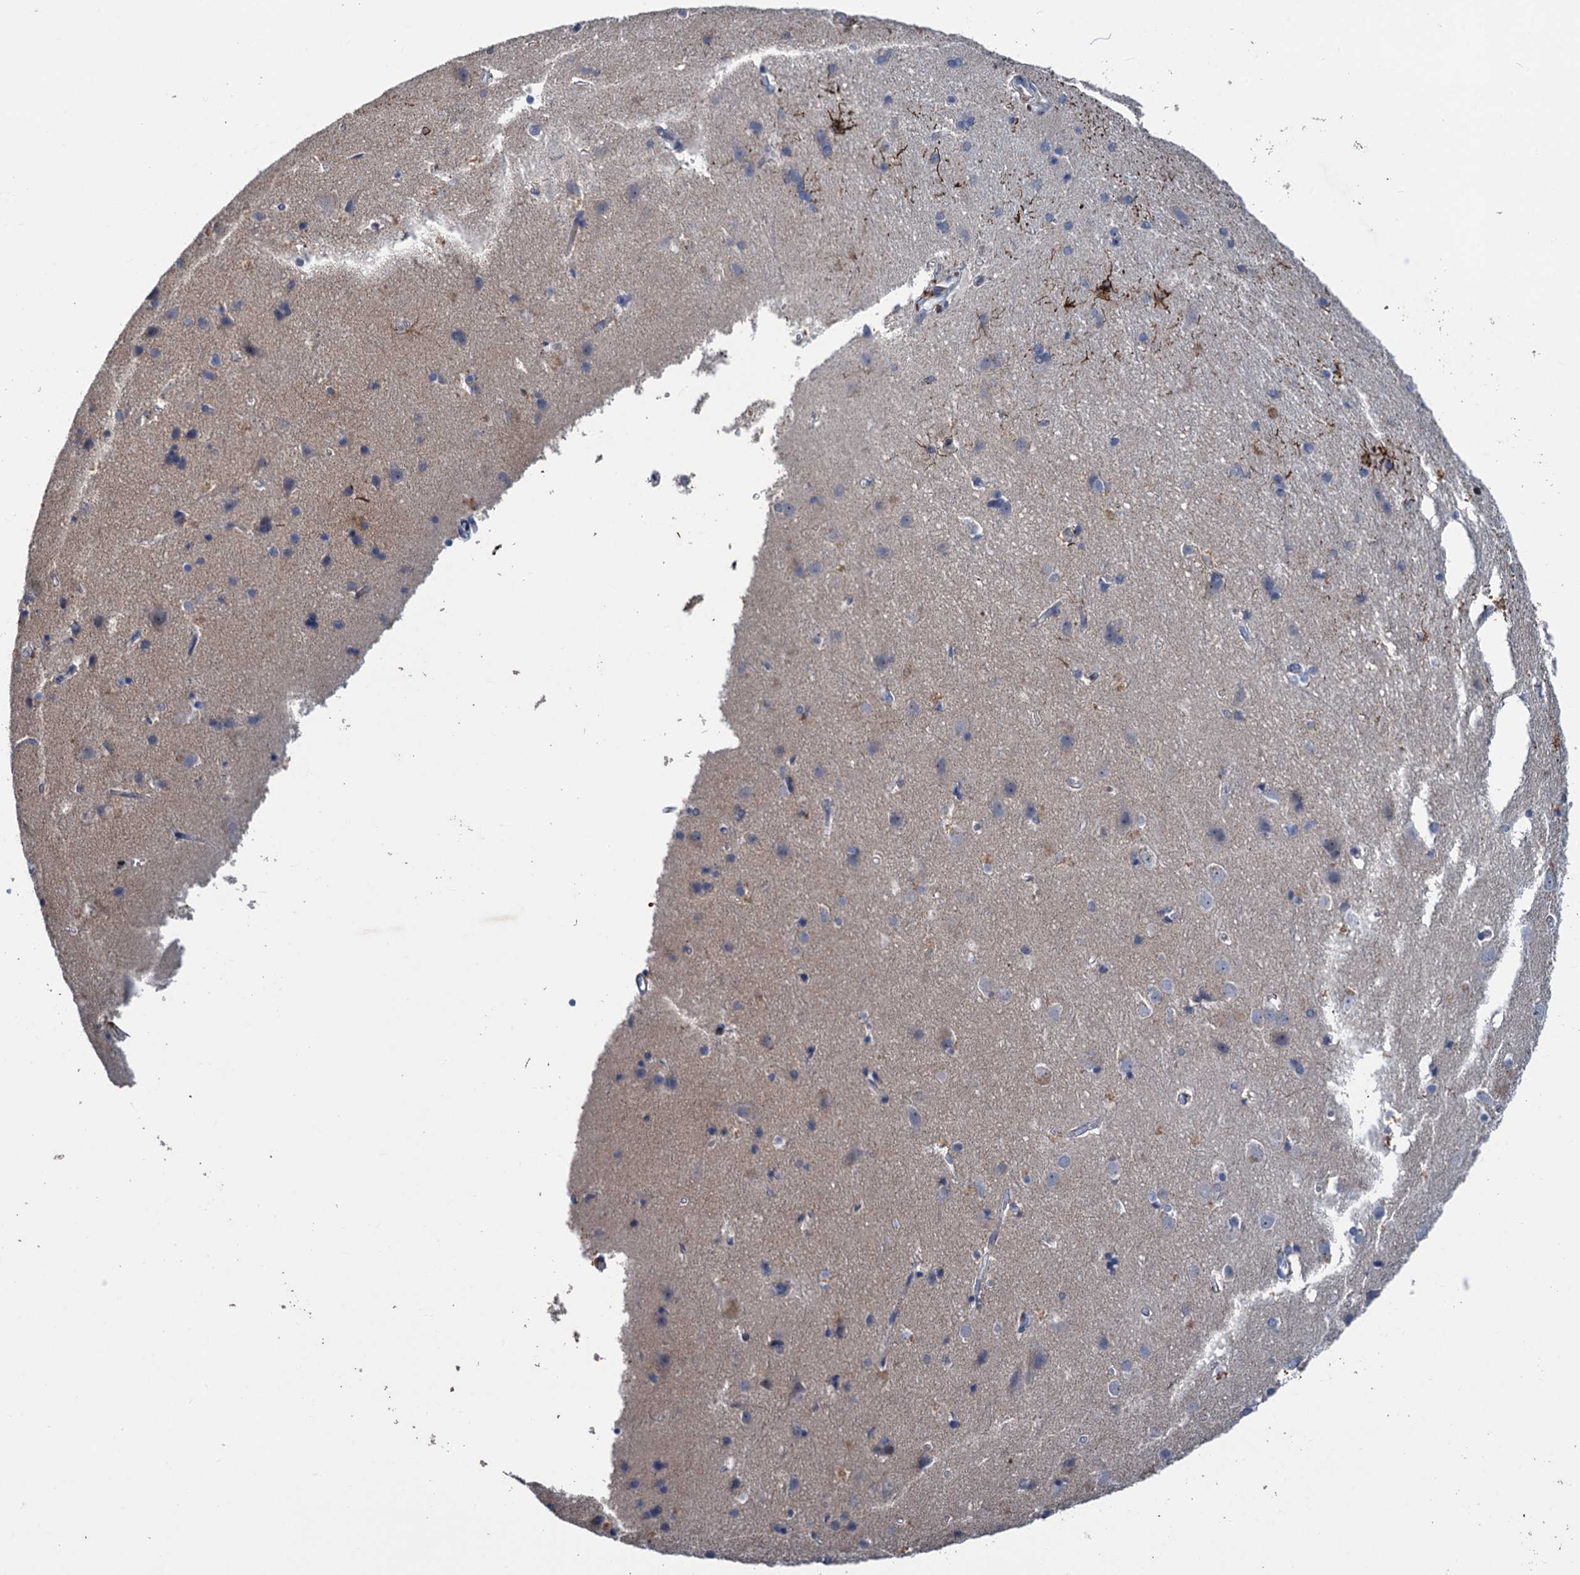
{"staining": {"intensity": "negative", "quantity": "none", "location": "none"}, "tissue": "cerebral cortex", "cell_type": "Endothelial cells", "image_type": "normal", "snomed": [{"axis": "morphology", "description": "Normal tissue, NOS"}, {"axis": "topography", "description": "Cerebral cortex"}], "caption": "The photomicrograph reveals no staining of endothelial cells in normal cerebral cortex. (DAB (3,3'-diaminobenzidine) IHC with hematoxylin counter stain).", "gene": "ESYT3", "patient": {"sex": "male", "age": 54}}